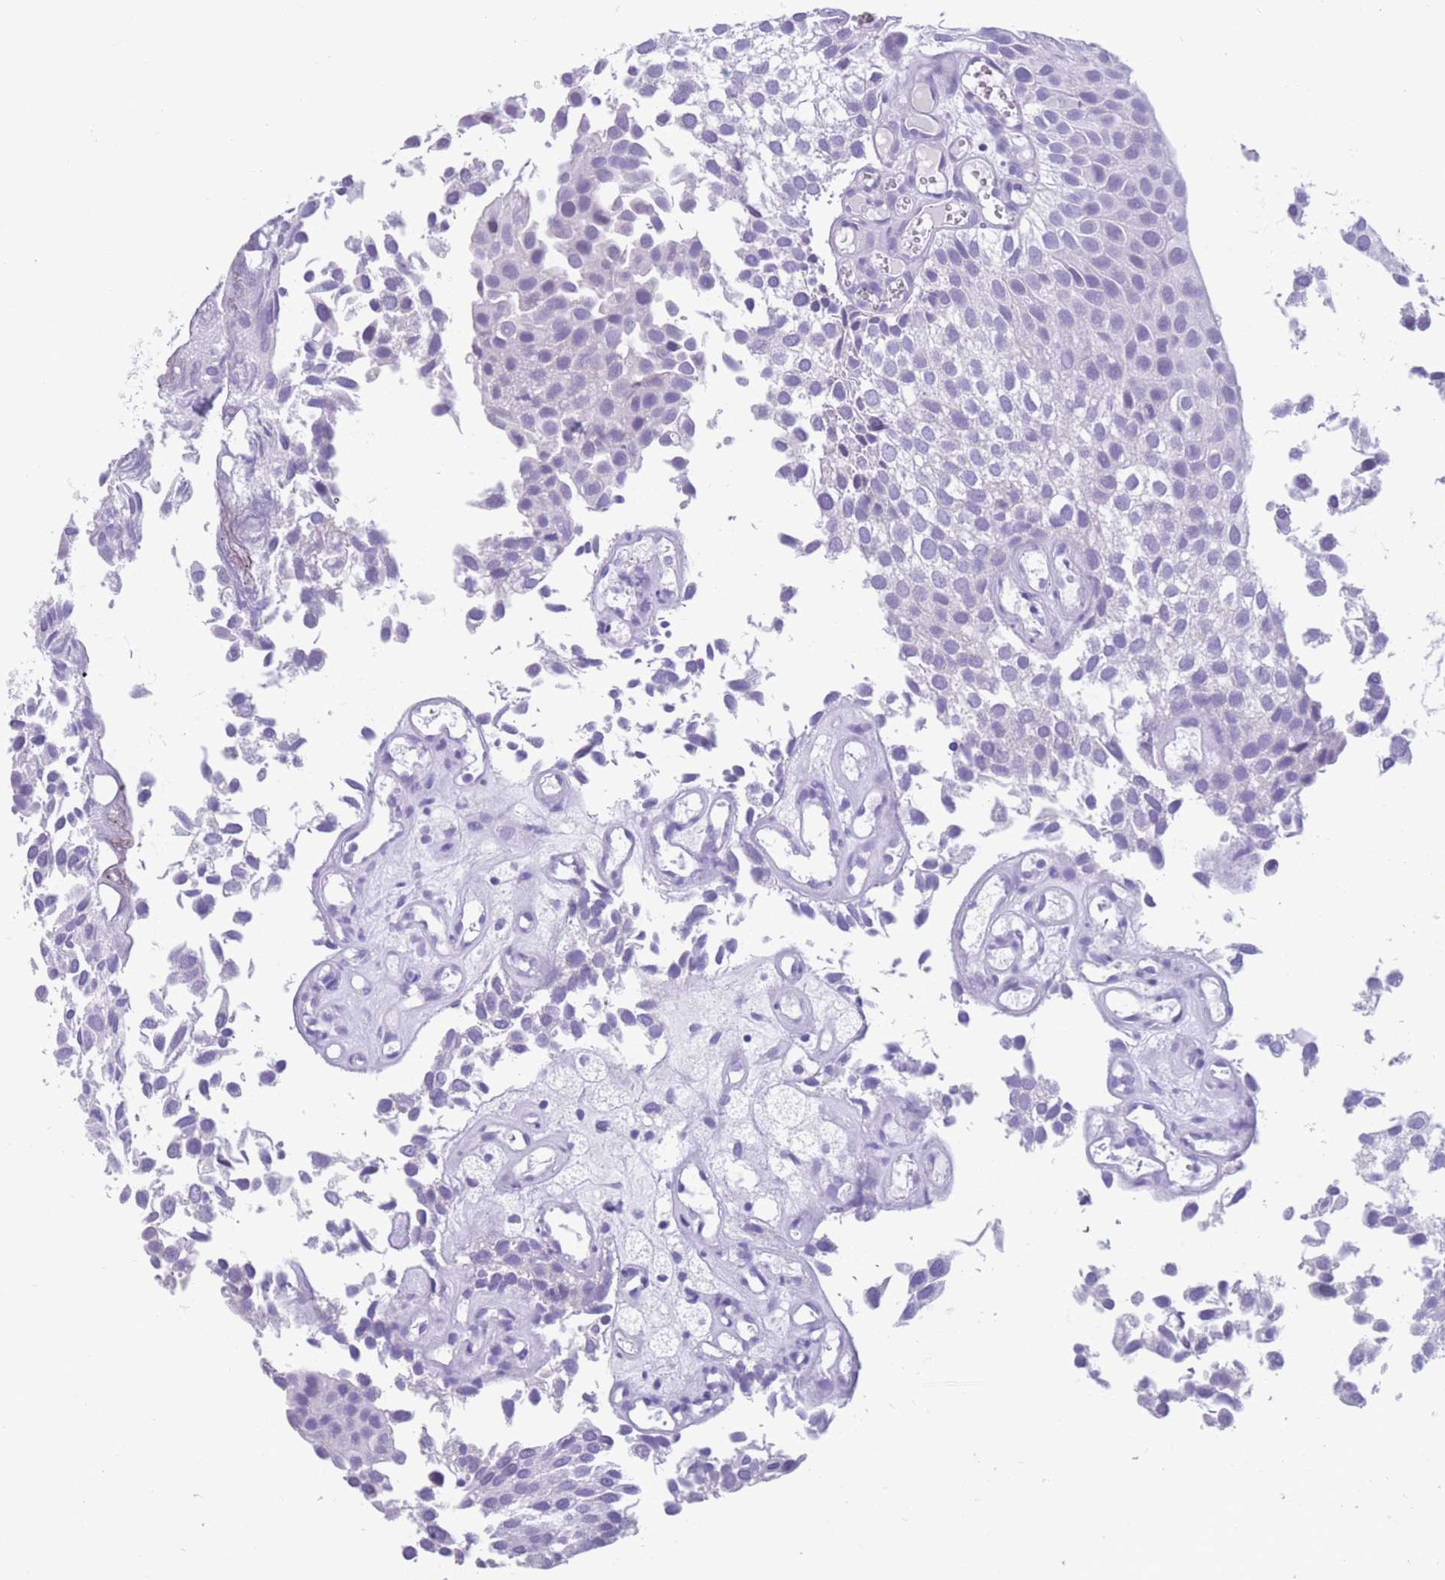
{"staining": {"intensity": "negative", "quantity": "none", "location": "none"}, "tissue": "urothelial cancer", "cell_type": "Tumor cells", "image_type": "cancer", "snomed": [{"axis": "morphology", "description": "Urothelial carcinoma, Low grade"}, {"axis": "topography", "description": "Urinary bladder"}], "caption": "Low-grade urothelial carcinoma was stained to show a protein in brown. There is no significant positivity in tumor cells.", "gene": "DPYD", "patient": {"sex": "male", "age": 88}}